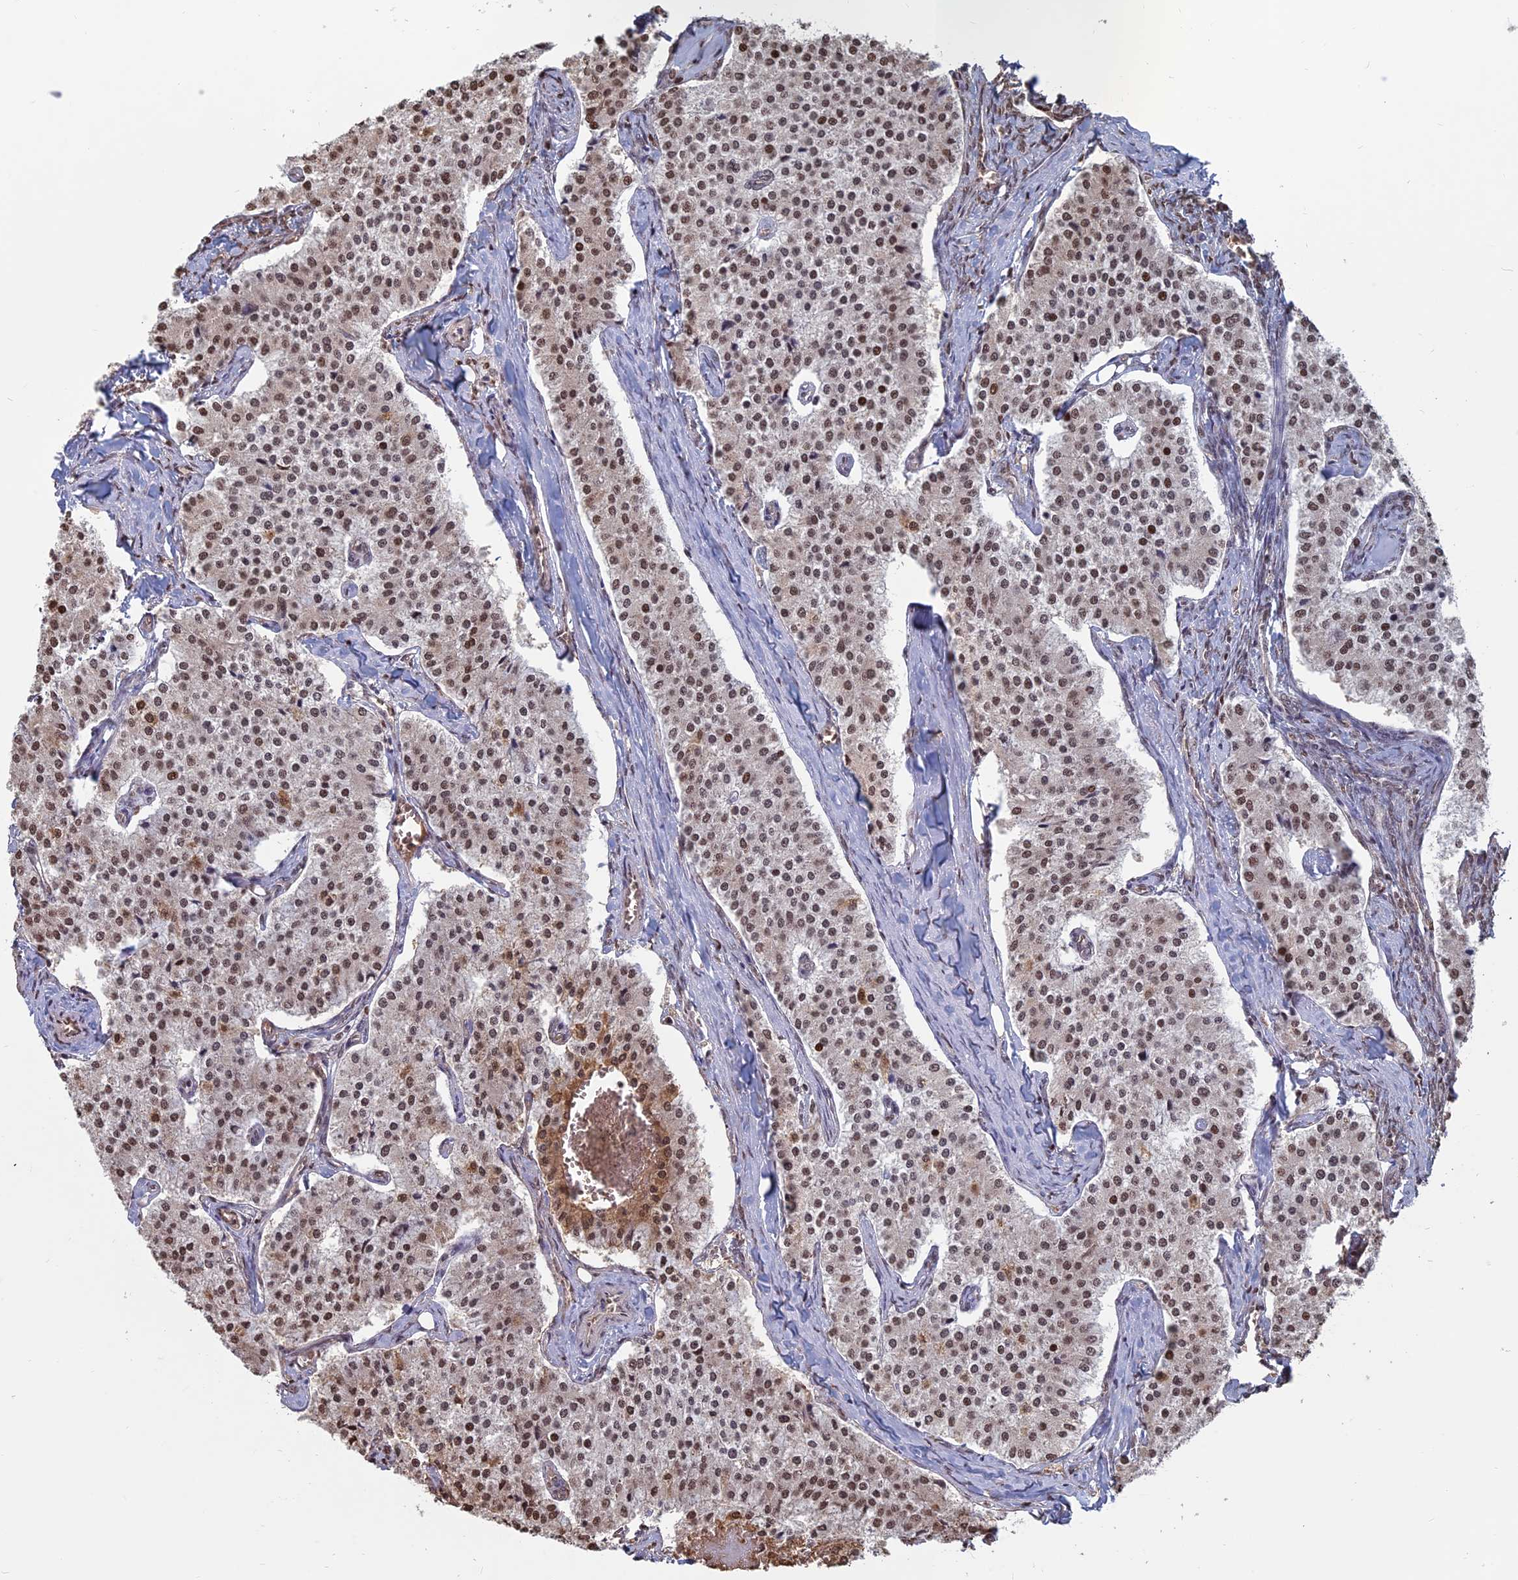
{"staining": {"intensity": "moderate", "quantity": ">75%", "location": "nuclear"}, "tissue": "carcinoid", "cell_type": "Tumor cells", "image_type": "cancer", "snomed": [{"axis": "morphology", "description": "Carcinoid, malignant, NOS"}, {"axis": "topography", "description": "Colon"}], "caption": "The image shows staining of carcinoid (malignant), revealing moderate nuclear protein expression (brown color) within tumor cells.", "gene": "MFAP1", "patient": {"sex": "female", "age": 52}}